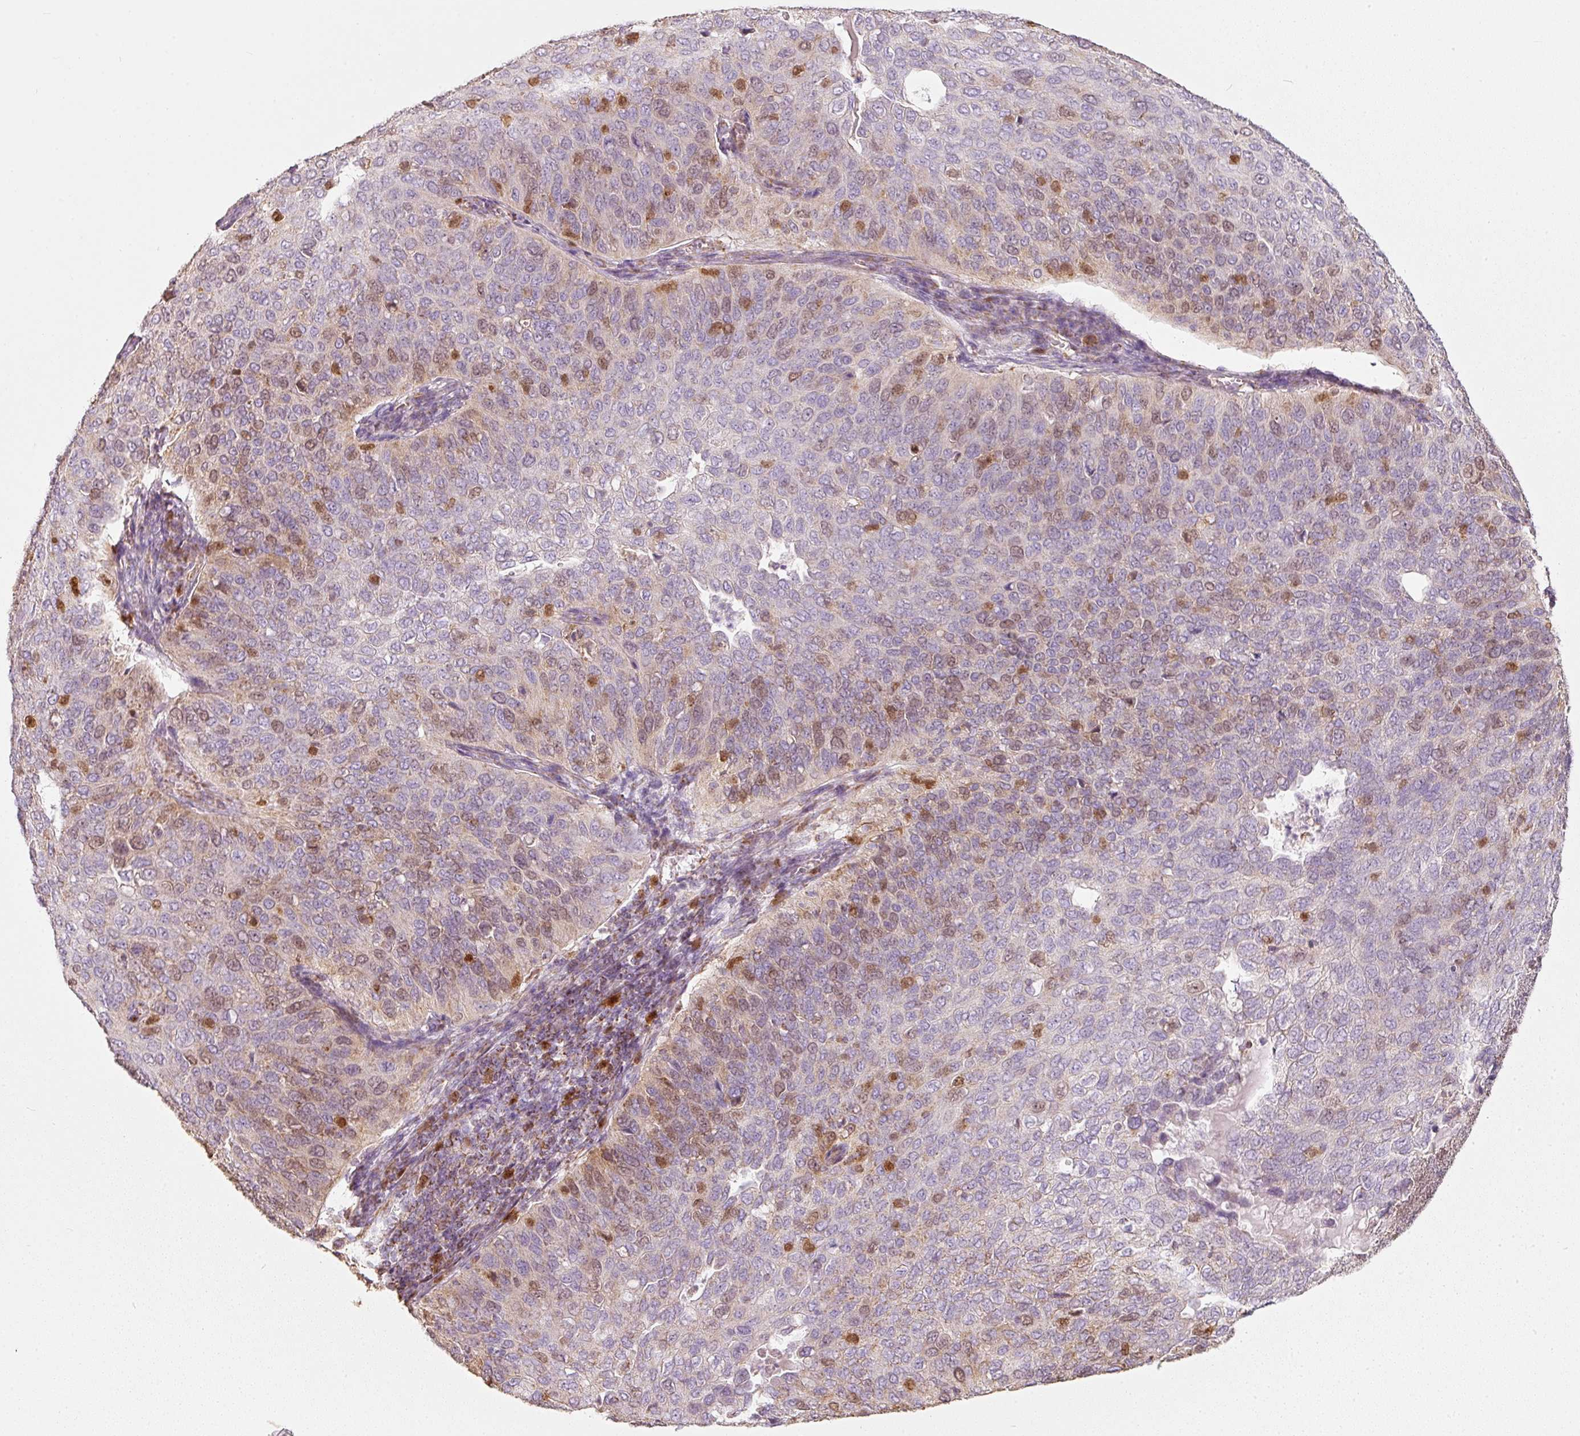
{"staining": {"intensity": "moderate", "quantity": "25%-75%", "location": "nuclear"}, "tissue": "cervical cancer", "cell_type": "Tumor cells", "image_type": "cancer", "snomed": [{"axis": "morphology", "description": "Squamous cell carcinoma, NOS"}, {"axis": "topography", "description": "Cervix"}], "caption": "There is medium levels of moderate nuclear staining in tumor cells of squamous cell carcinoma (cervical), as demonstrated by immunohistochemical staining (brown color).", "gene": "DUT", "patient": {"sex": "female", "age": 36}}